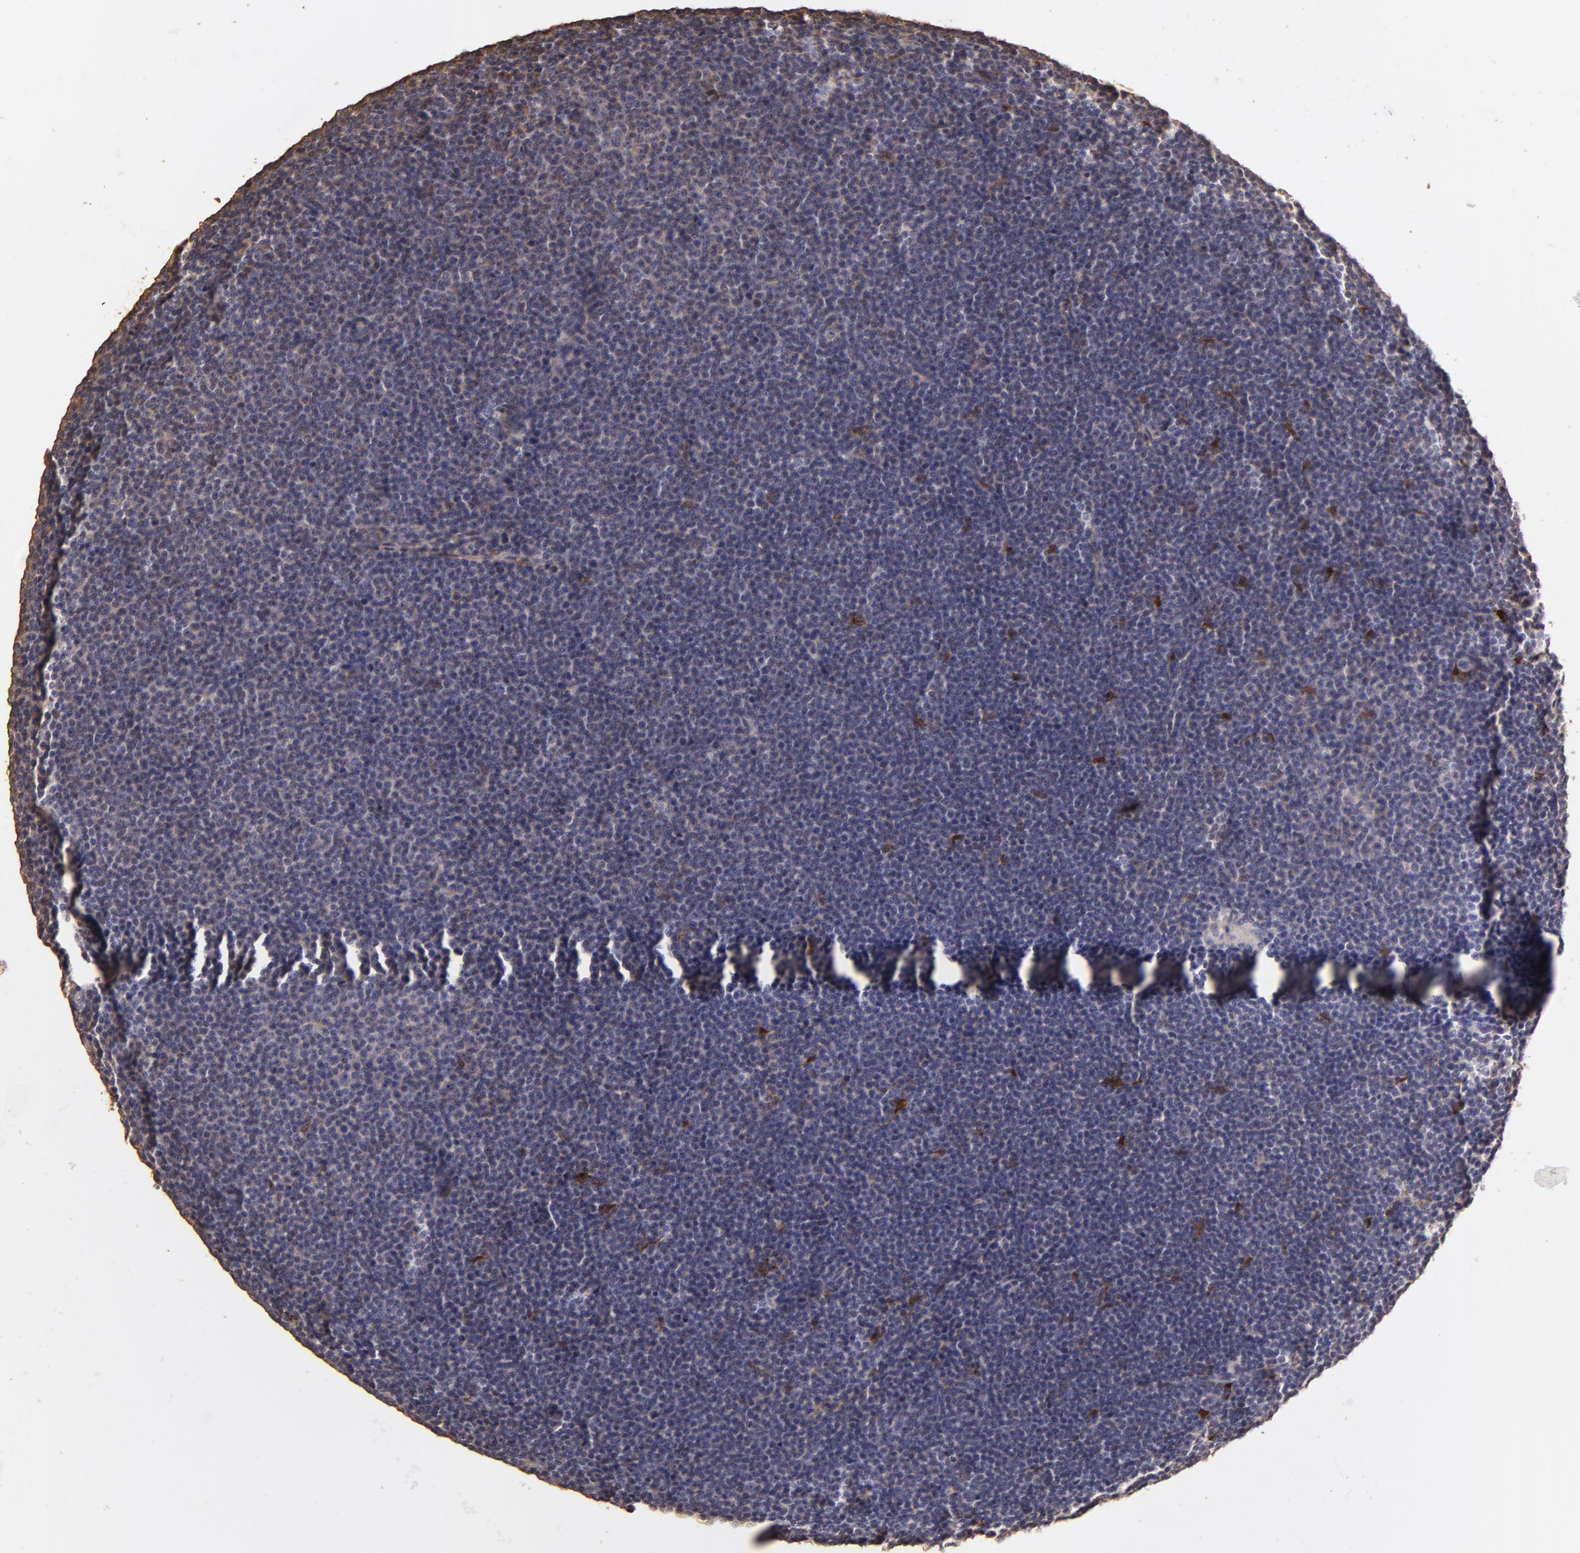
{"staining": {"intensity": "negative", "quantity": "none", "location": "none"}, "tissue": "lymphoma", "cell_type": "Tumor cells", "image_type": "cancer", "snomed": [{"axis": "morphology", "description": "Malignant lymphoma, non-Hodgkin's type, Low grade"}, {"axis": "topography", "description": "Lymph node"}], "caption": "High power microscopy micrograph of an IHC image of low-grade malignant lymphoma, non-Hodgkin's type, revealing no significant positivity in tumor cells.", "gene": "HSPB6", "patient": {"sex": "female", "age": 69}}